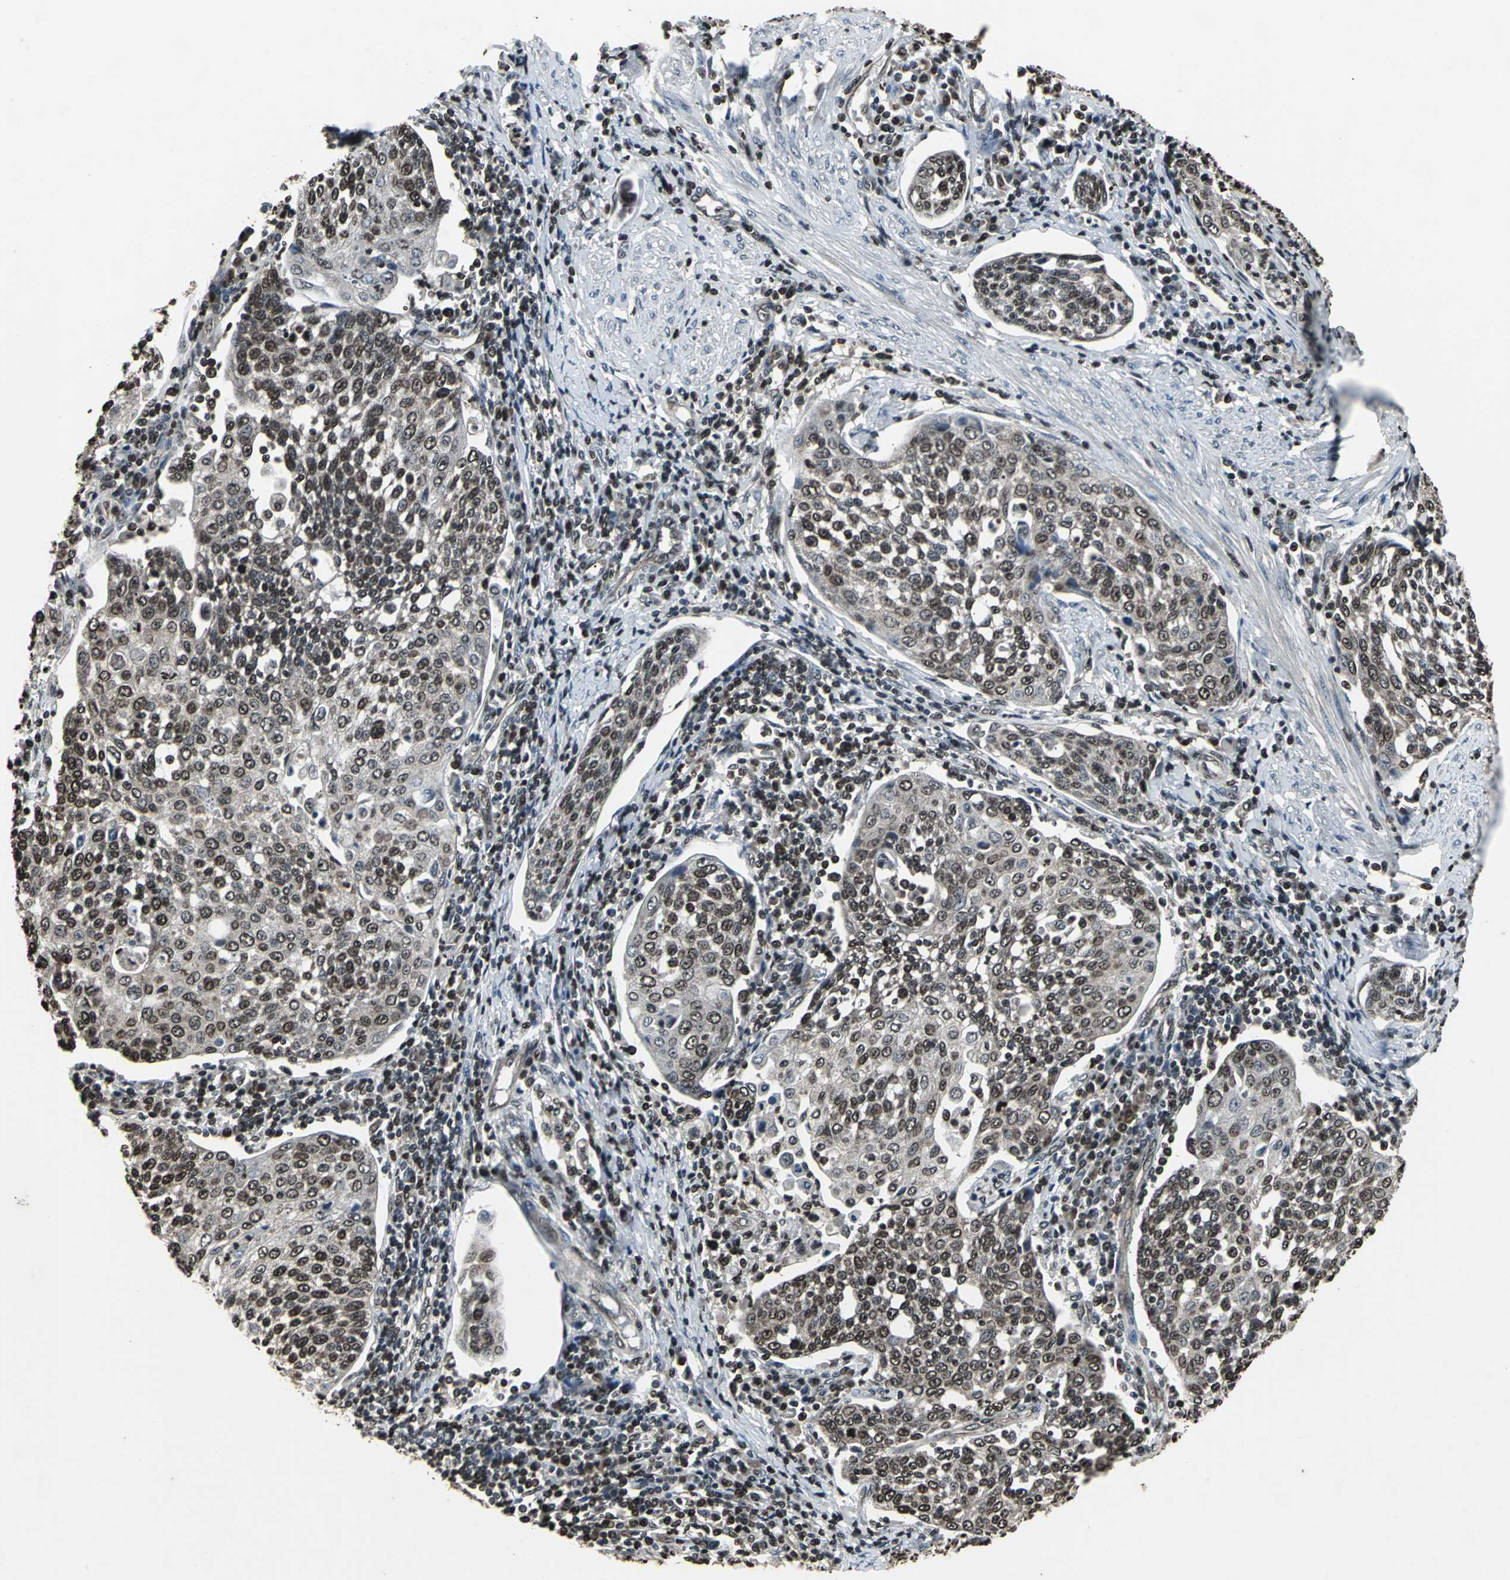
{"staining": {"intensity": "strong", "quantity": ">75%", "location": "cytoplasmic/membranous,nuclear"}, "tissue": "cervical cancer", "cell_type": "Tumor cells", "image_type": "cancer", "snomed": [{"axis": "morphology", "description": "Squamous cell carcinoma, NOS"}, {"axis": "topography", "description": "Cervix"}], "caption": "Human cervical squamous cell carcinoma stained with a brown dye demonstrates strong cytoplasmic/membranous and nuclear positive staining in approximately >75% of tumor cells.", "gene": "AHR", "patient": {"sex": "female", "age": 34}}